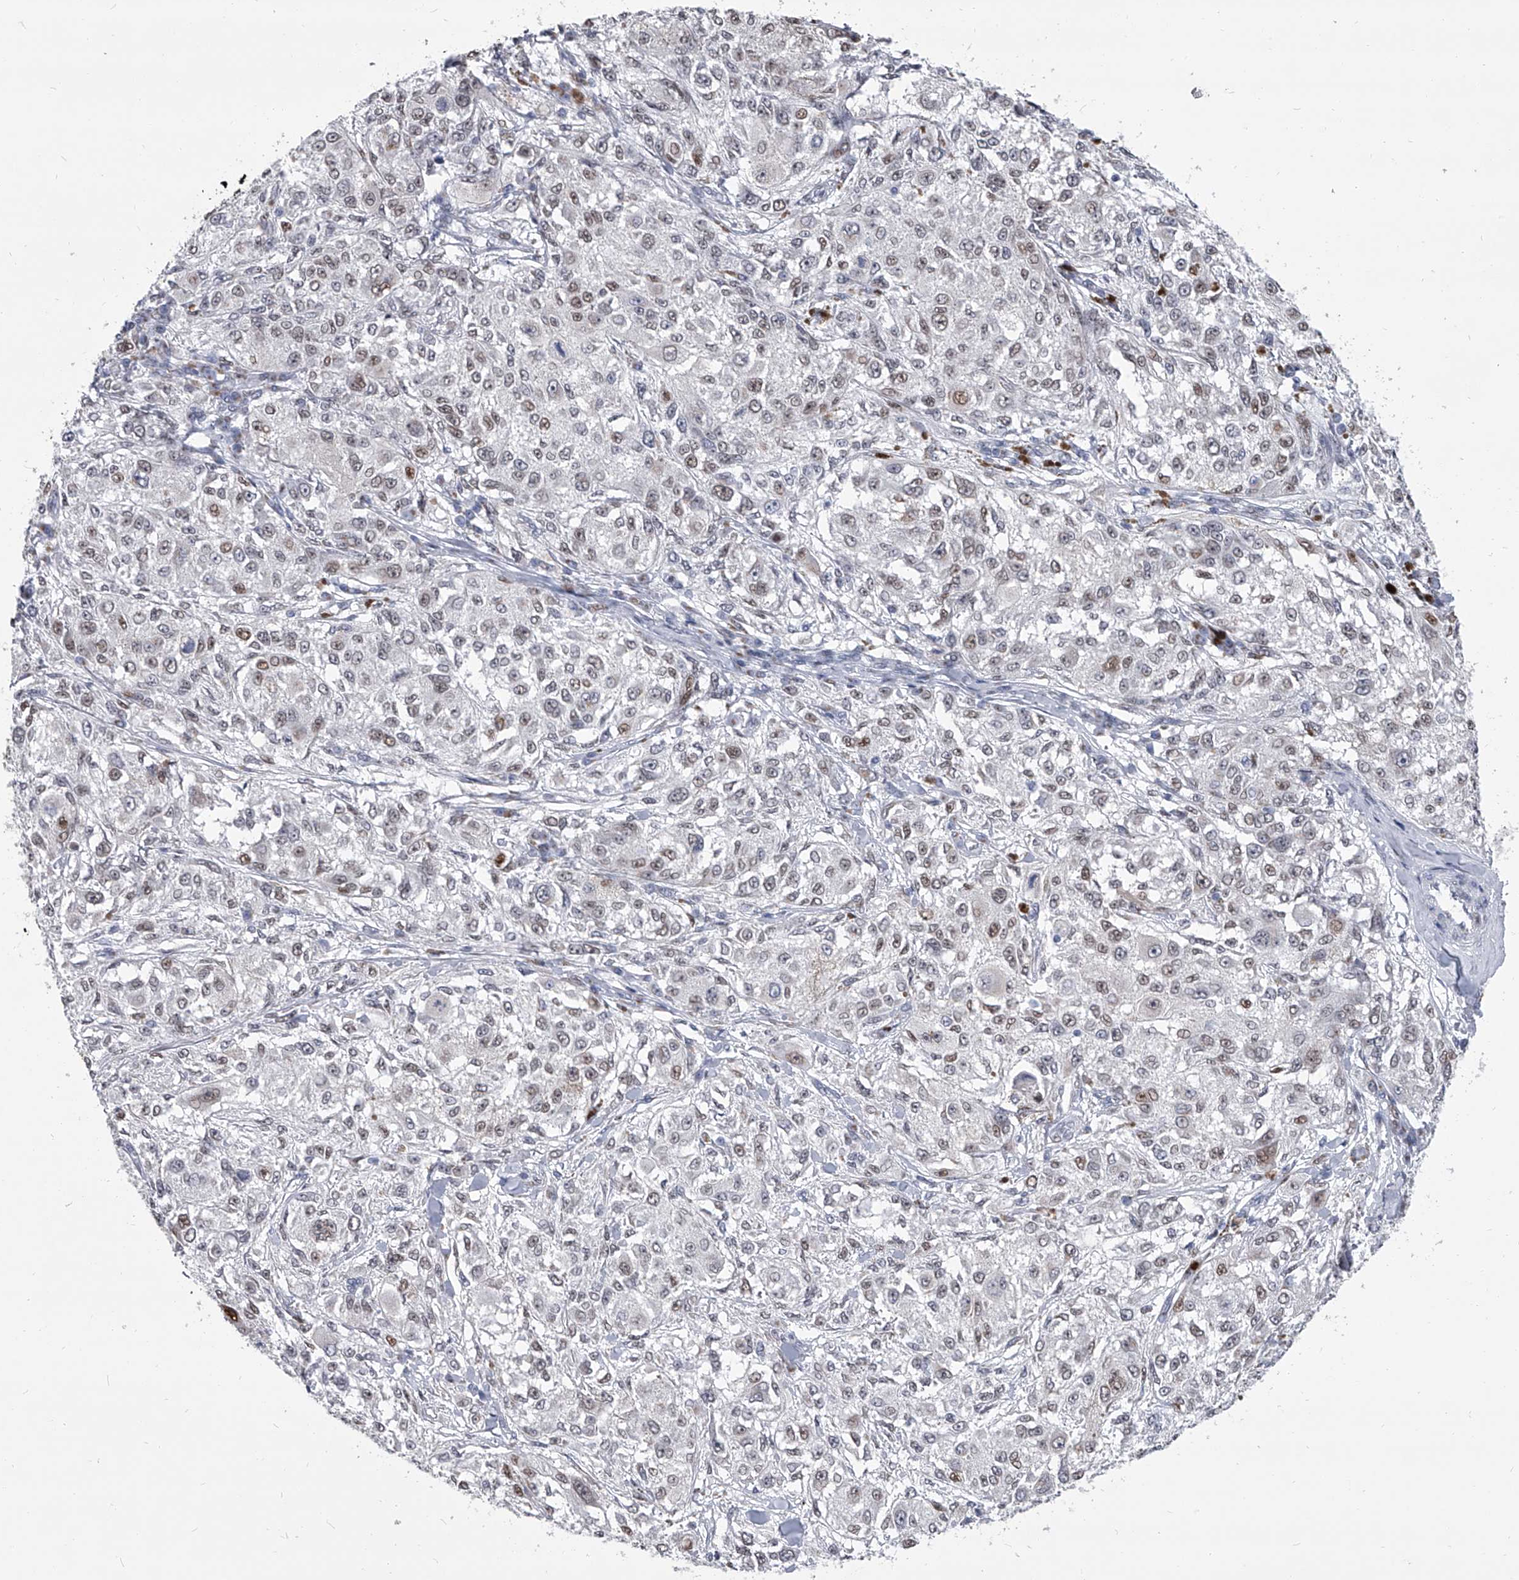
{"staining": {"intensity": "weak", "quantity": "<25%", "location": "nuclear"}, "tissue": "melanoma", "cell_type": "Tumor cells", "image_type": "cancer", "snomed": [{"axis": "morphology", "description": "Necrosis, NOS"}, {"axis": "morphology", "description": "Malignant melanoma, NOS"}, {"axis": "topography", "description": "Skin"}], "caption": "High power microscopy micrograph of an IHC image of malignant melanoma, revealing no significant staining in tumor cells.", "gene": "EVA1C", "patient": {"sex": "female", "age": 87}}